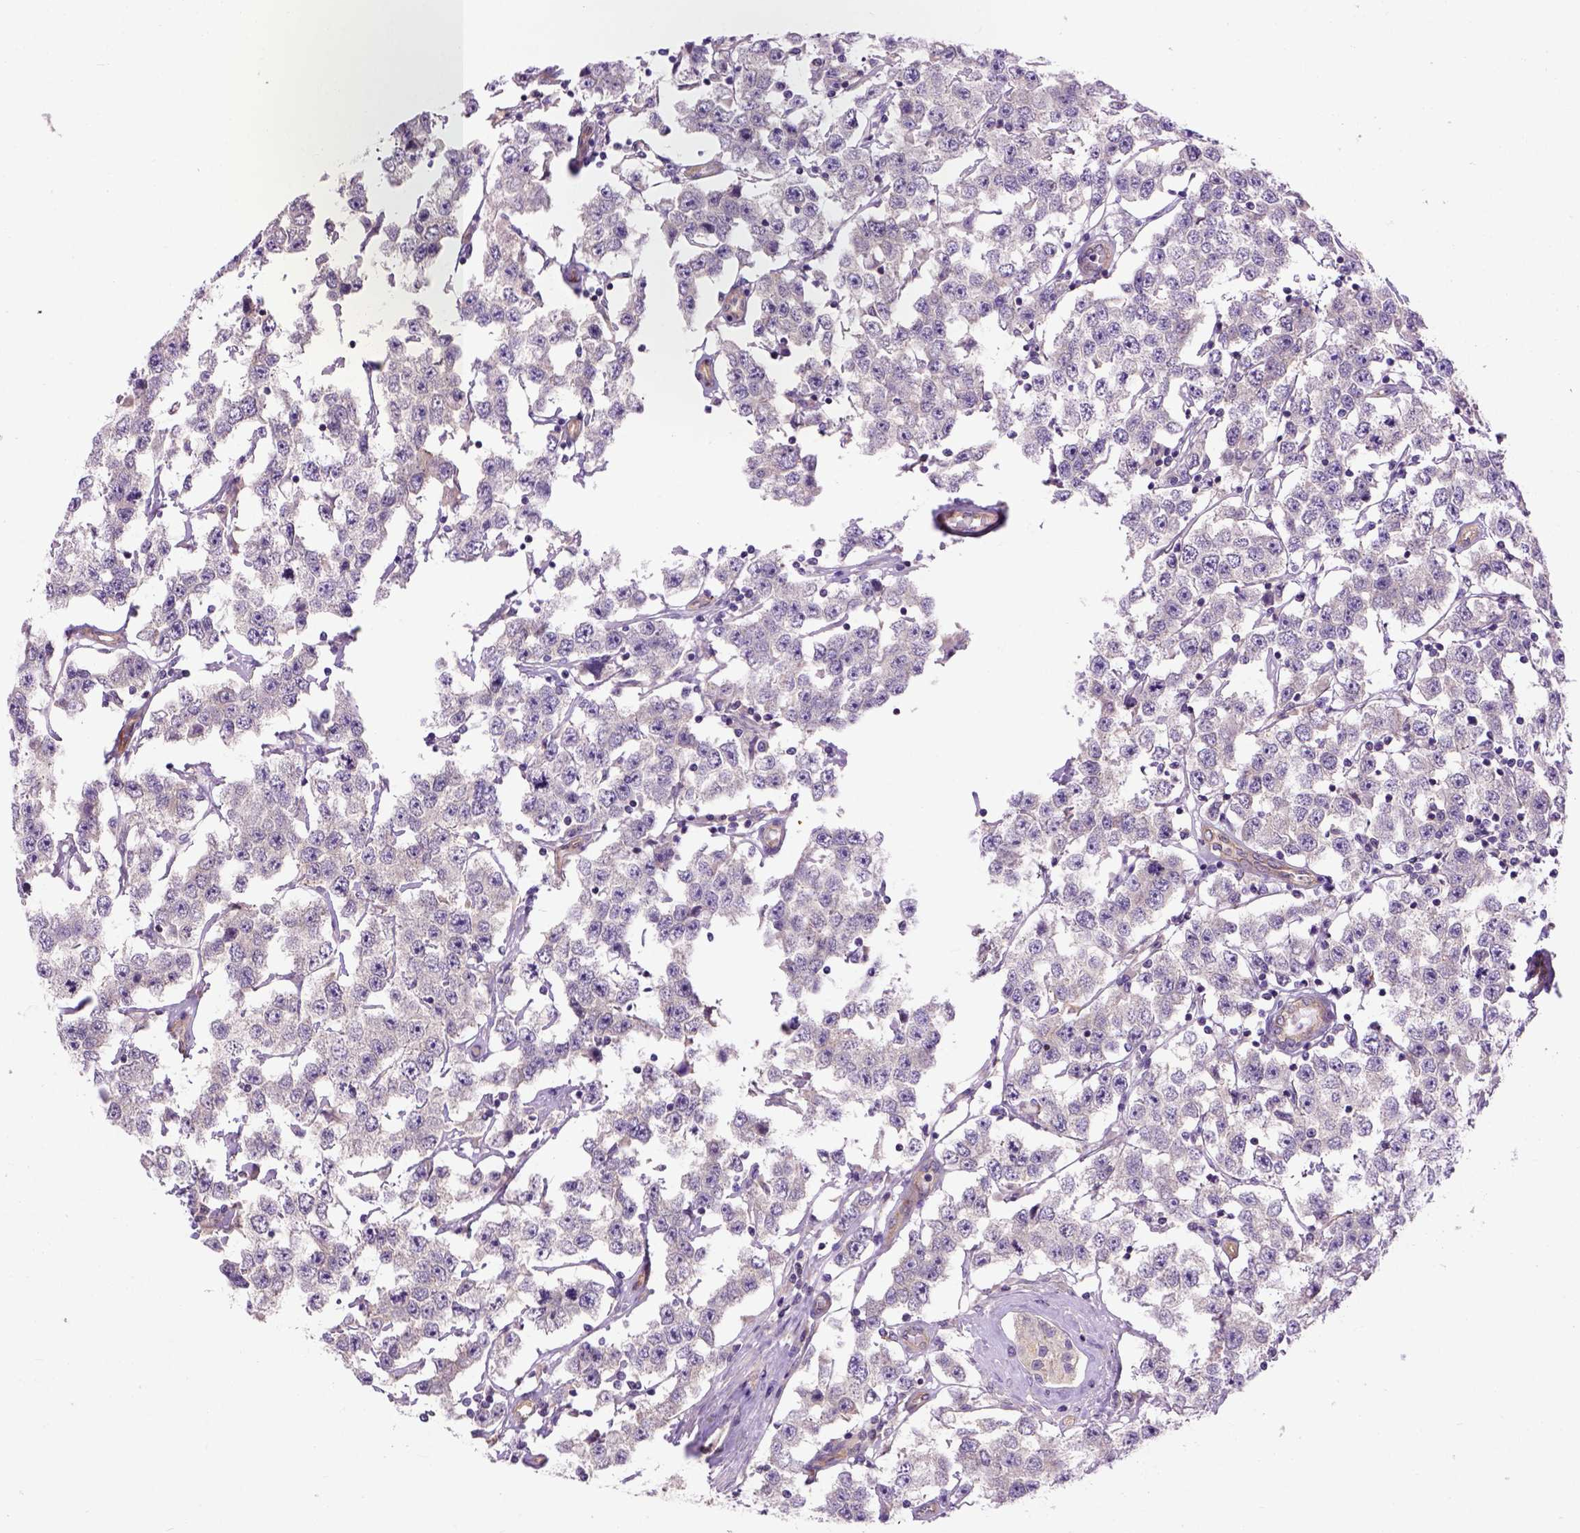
{"staining": {"intensity": "negative", "quantity": "none", "location": "none"}, "tissue": "testis cancer", "cell_type": "Tumor cells", "image_type": "cancer", "snomed": [{"axis": "morphology", "description": "Seminoma, NOS"}, {"axis": "topography", "description": "Testis"}], "caption": "Tumor cells show no significant protein expression in testis cancer.", "gene": "CASKIN2", "patient": {"sex": "male", "age": 52}}